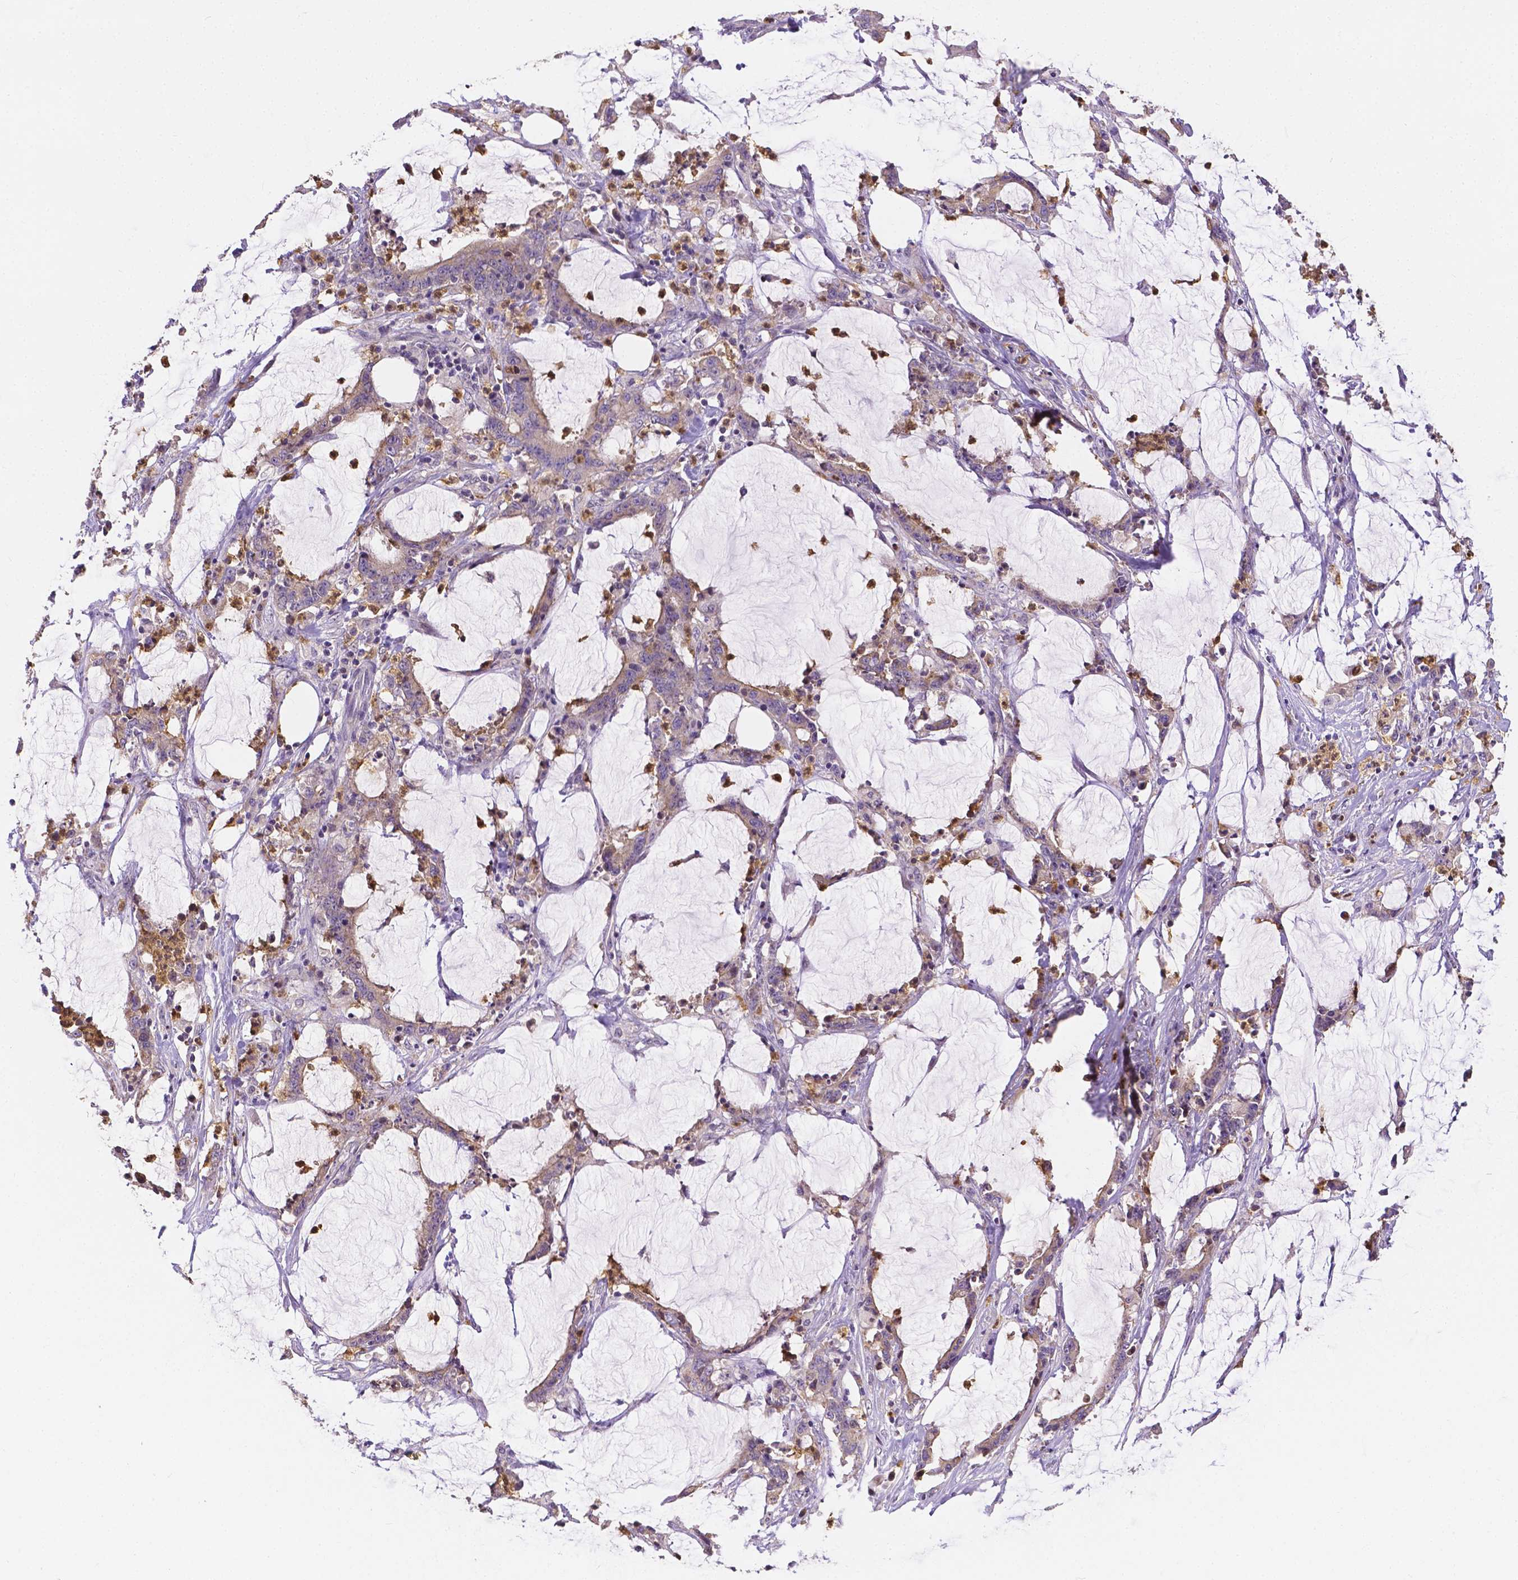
{"staining": {"intensity": "negative", "quantity": "none", "location": "none"}, "tissue": "stomach cancer", "cell_type": "Tumor cells", "image_type": "cancer", "snomed": [{"axis": "morphology", "description": "Adenocarcinoma, NOS"}, {"axis": "topography", "description": "Stomach, upper"}], "caption": "Stomach cancer (adenocarcinoma) stained for a protein using immunohistochemistry shows no expression tumor cells.", "gene": "ZNRD2", "patient": {"sex": "male", "age": 68}}